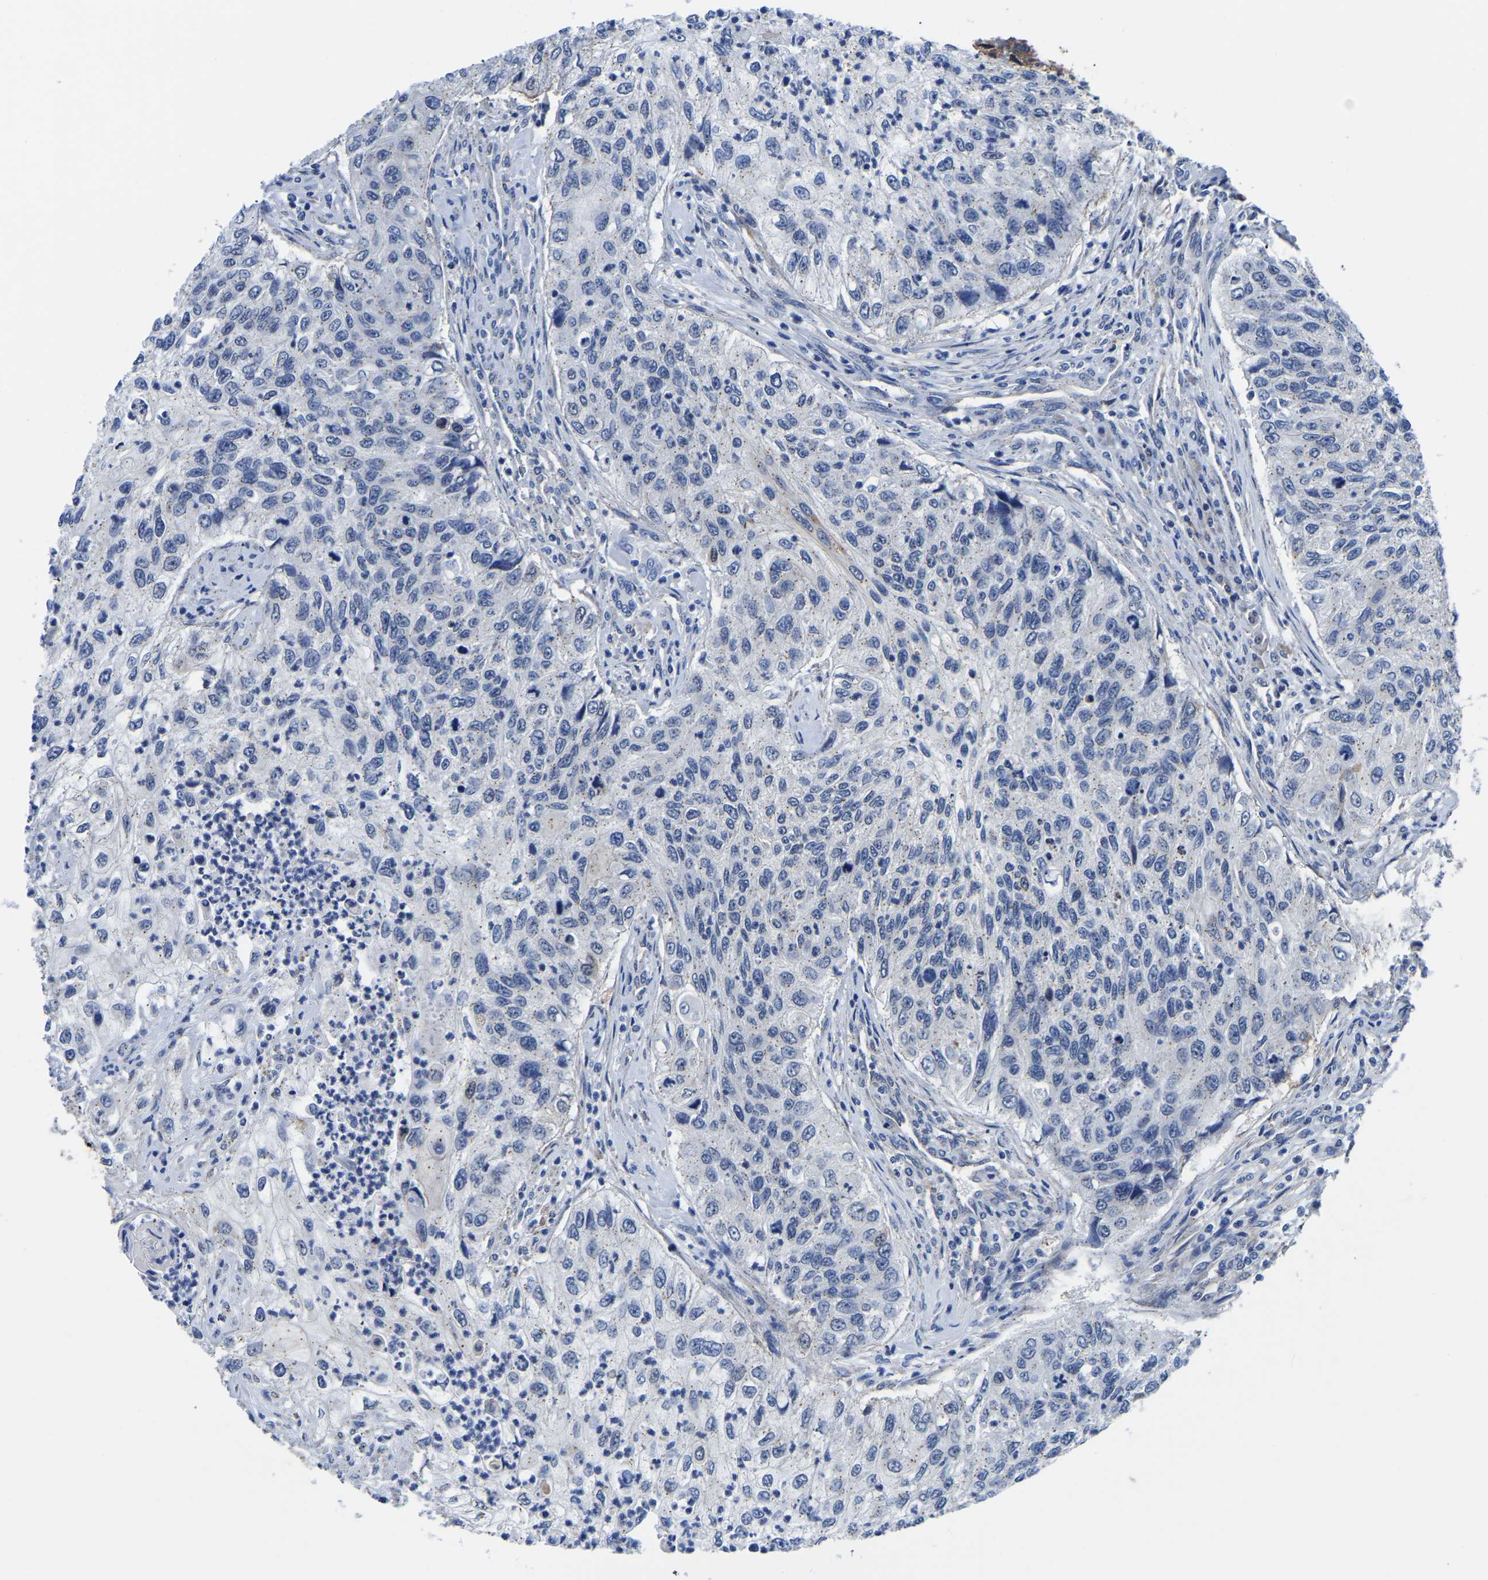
{"staining": {"intensity": "negative", "quantity": "none", "location": "none"}, "tissue": "urothelial cancer", "cell_type": "Tumor cells", "image_type": "cancer", "snomed": [{"axis": "morphology", "description": "Urothelial carcinoma, High grade"}, {"axis": "topography", "description": "Urinary bladder"}], "caption": "Protein analysis of urothelial cancer shows no significant positivity in tumor cells.", "gene": "TFG", "patient": {"sex": "female", "age": 60}}